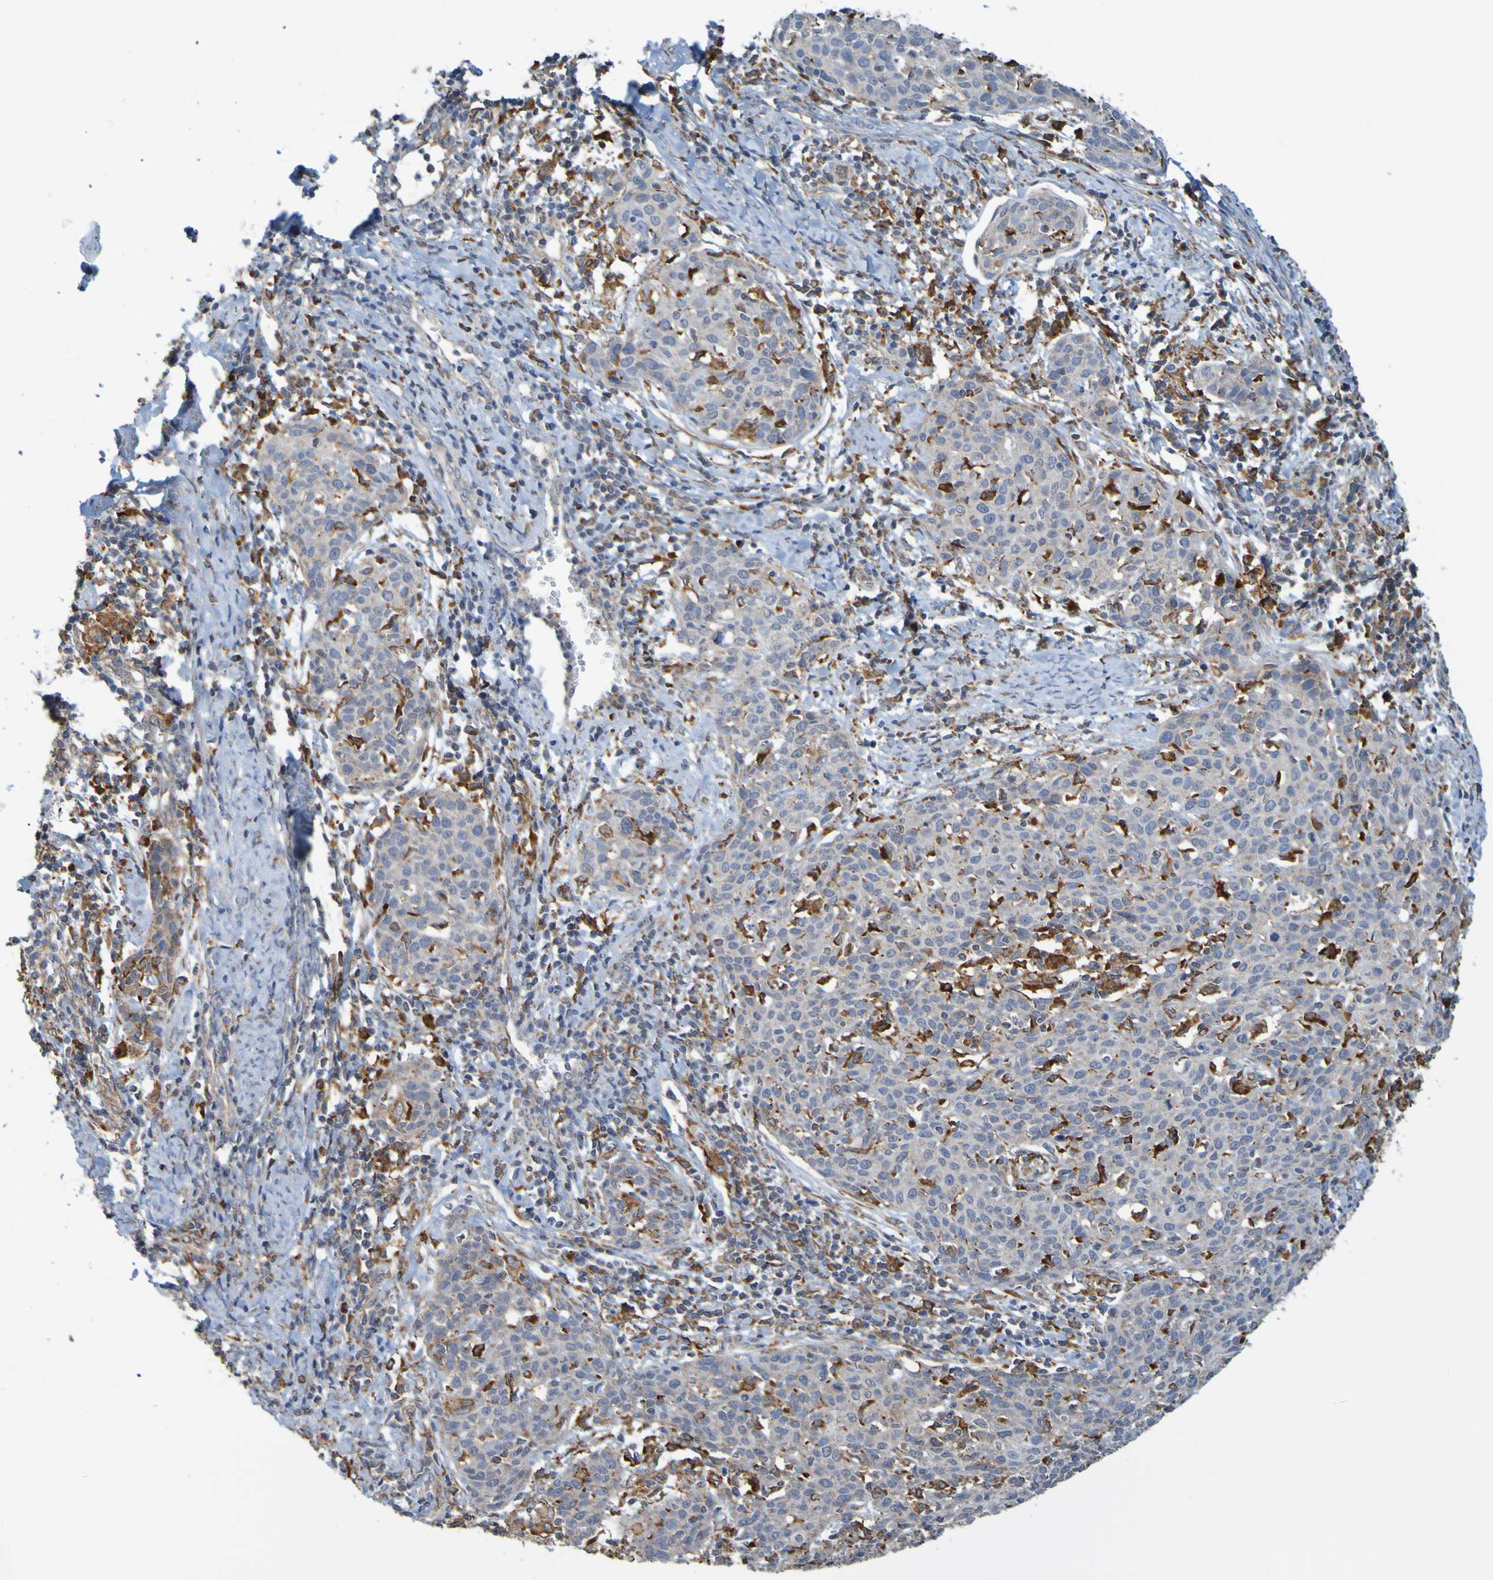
{"staining": {"intensity": "weak", "quantity": ">75%", "location": "cytoplasmic/membranous"}, "tissue": "cervical cancer", "cell_type": "Tumor cells", "image_type": "cancer", "snomed": [{"axis": "morphology", "description": "Squamous cell carcinoma, NOS"}, {"axis": "topography", "description": "Cervix"}], "caption": "A low amount of weak cytoplasmic/membranous positivity is seen in approximately >75% of tumor cells in cervical squamous cell carcinoma tissue.", "gene": "PDIA3", "patient": {"sex": "female", "age": 38}}